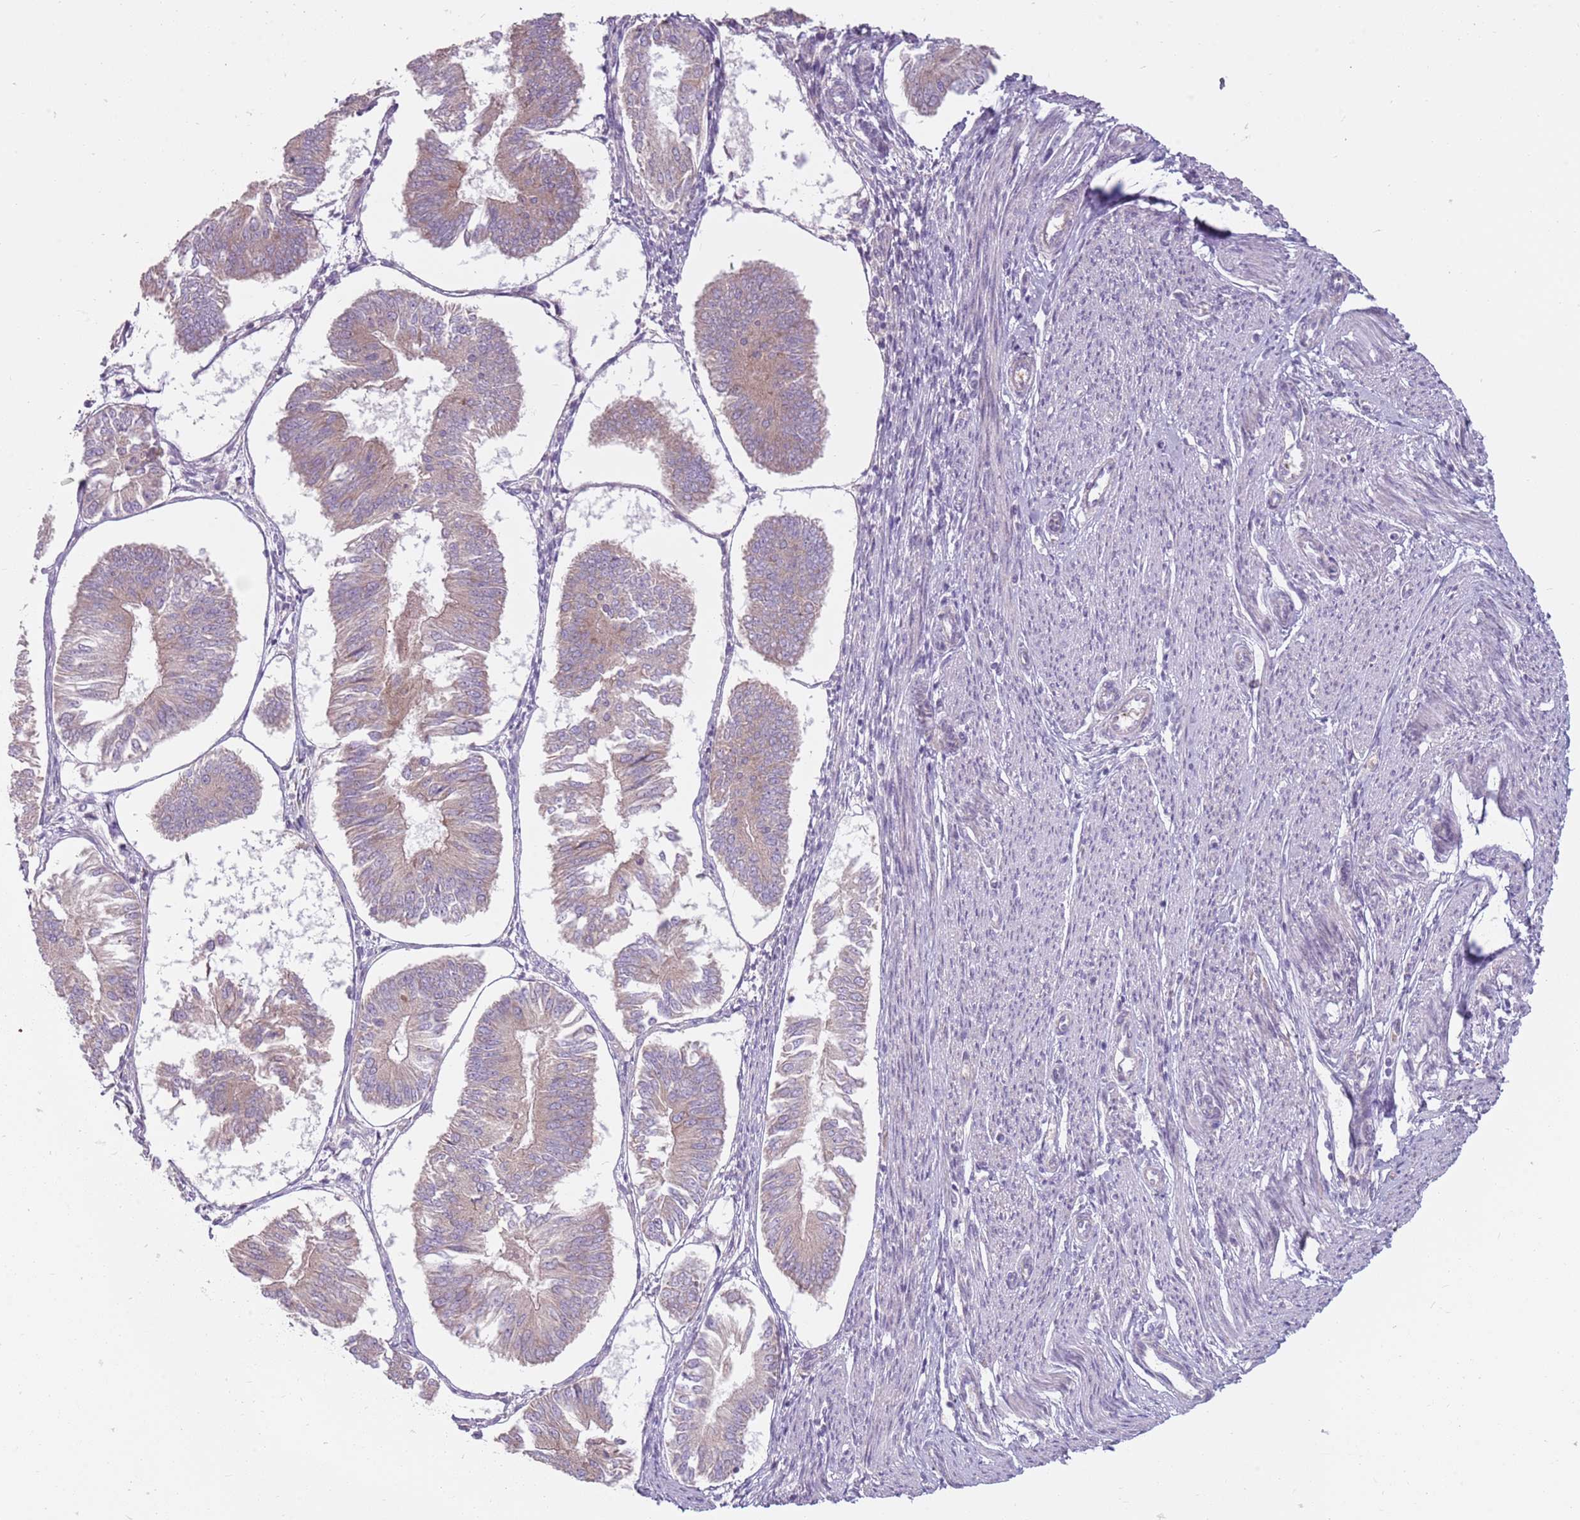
{"staining": {"intensity": "weak", "quantity": "<25%", "location": "cytoplasmic/membranous"}, "tissue": "endometrial cancer", "cell_type": "Tumor cells", "image_type": "cancer", "snomed": [{"axis": "morphology", "description": "Adenocarcinoma, NOS"}, {"axis": "topography", "description": "Endometrium"}], "caption": "High magnification brightfield microscopy of endometrial adenocarcinoma stained with DAB (3,3'-diaminobenzidine) (brown) and counterstained with hematoxylin (blue): tumor cells show no significant expression.", "gene": "HSPA14", "patient": {"sex": "female", "age": 58}}